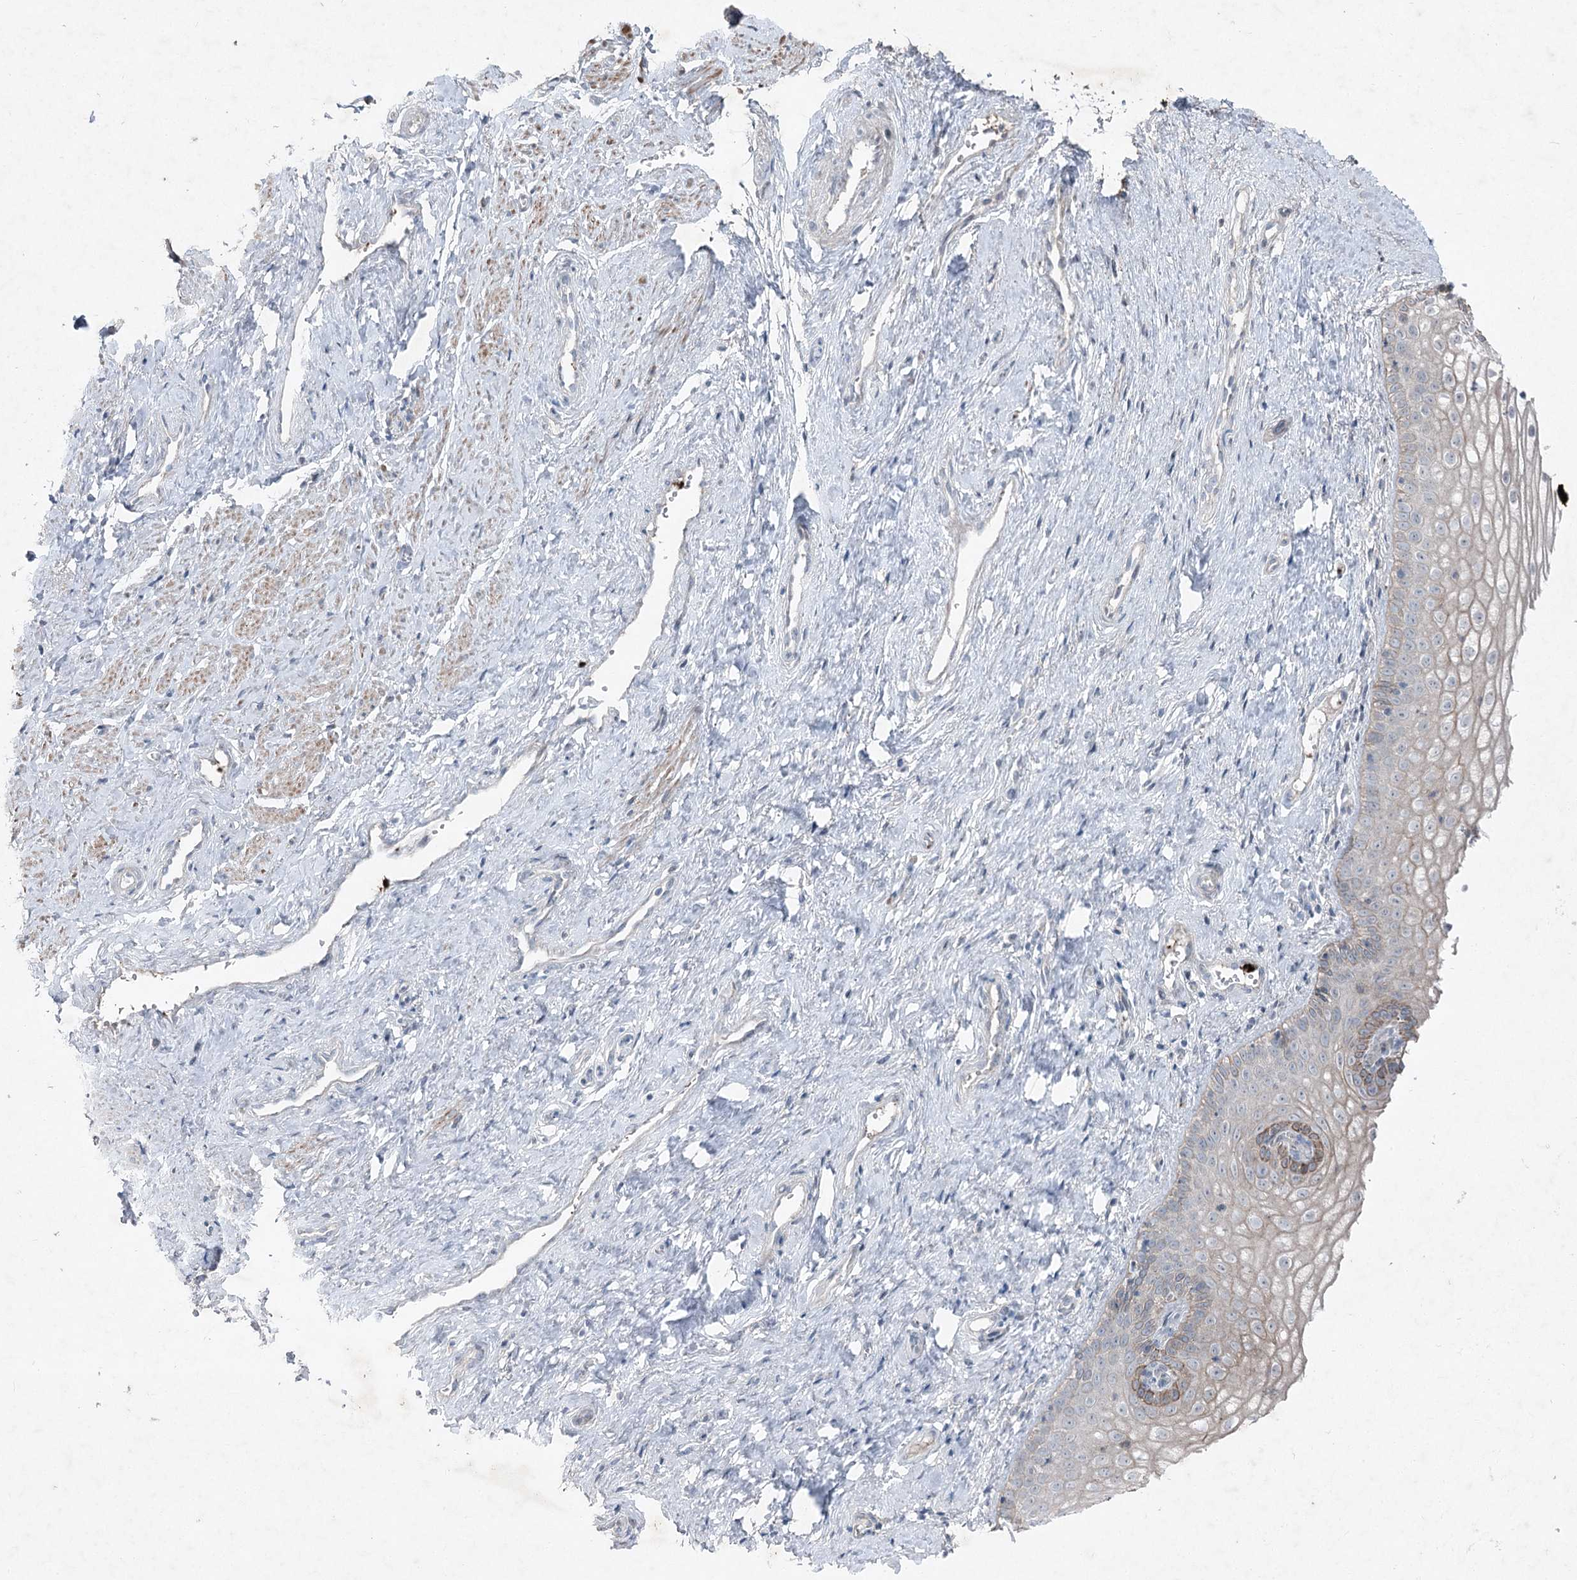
{"staining": {"intensity": "moderate", "quantity": "<25%", "location": "cytoplasmic/membranous"}, "tissue": "vagina", "cell_type": "Squamous epithelial cells", "image_type": "normal", "snomed": [{"axis": "morphology", "description": "Normal tissue, NOS"}, {"axis": "topography", "description": "Vagina"}], "caption": "High-magnification brightfield microscopy of normal vagina stained with DAB (3,3'-diaminobenzidine) (brown) and counterstained with hematoxylin (blue). squamous epithelial cells exhibit moderate cytoplasmic/membranous positivity is present in approximately<25% of cells.", "gene": "ENSG00000285330", "patient": {"sex": "female", "age": 46}}